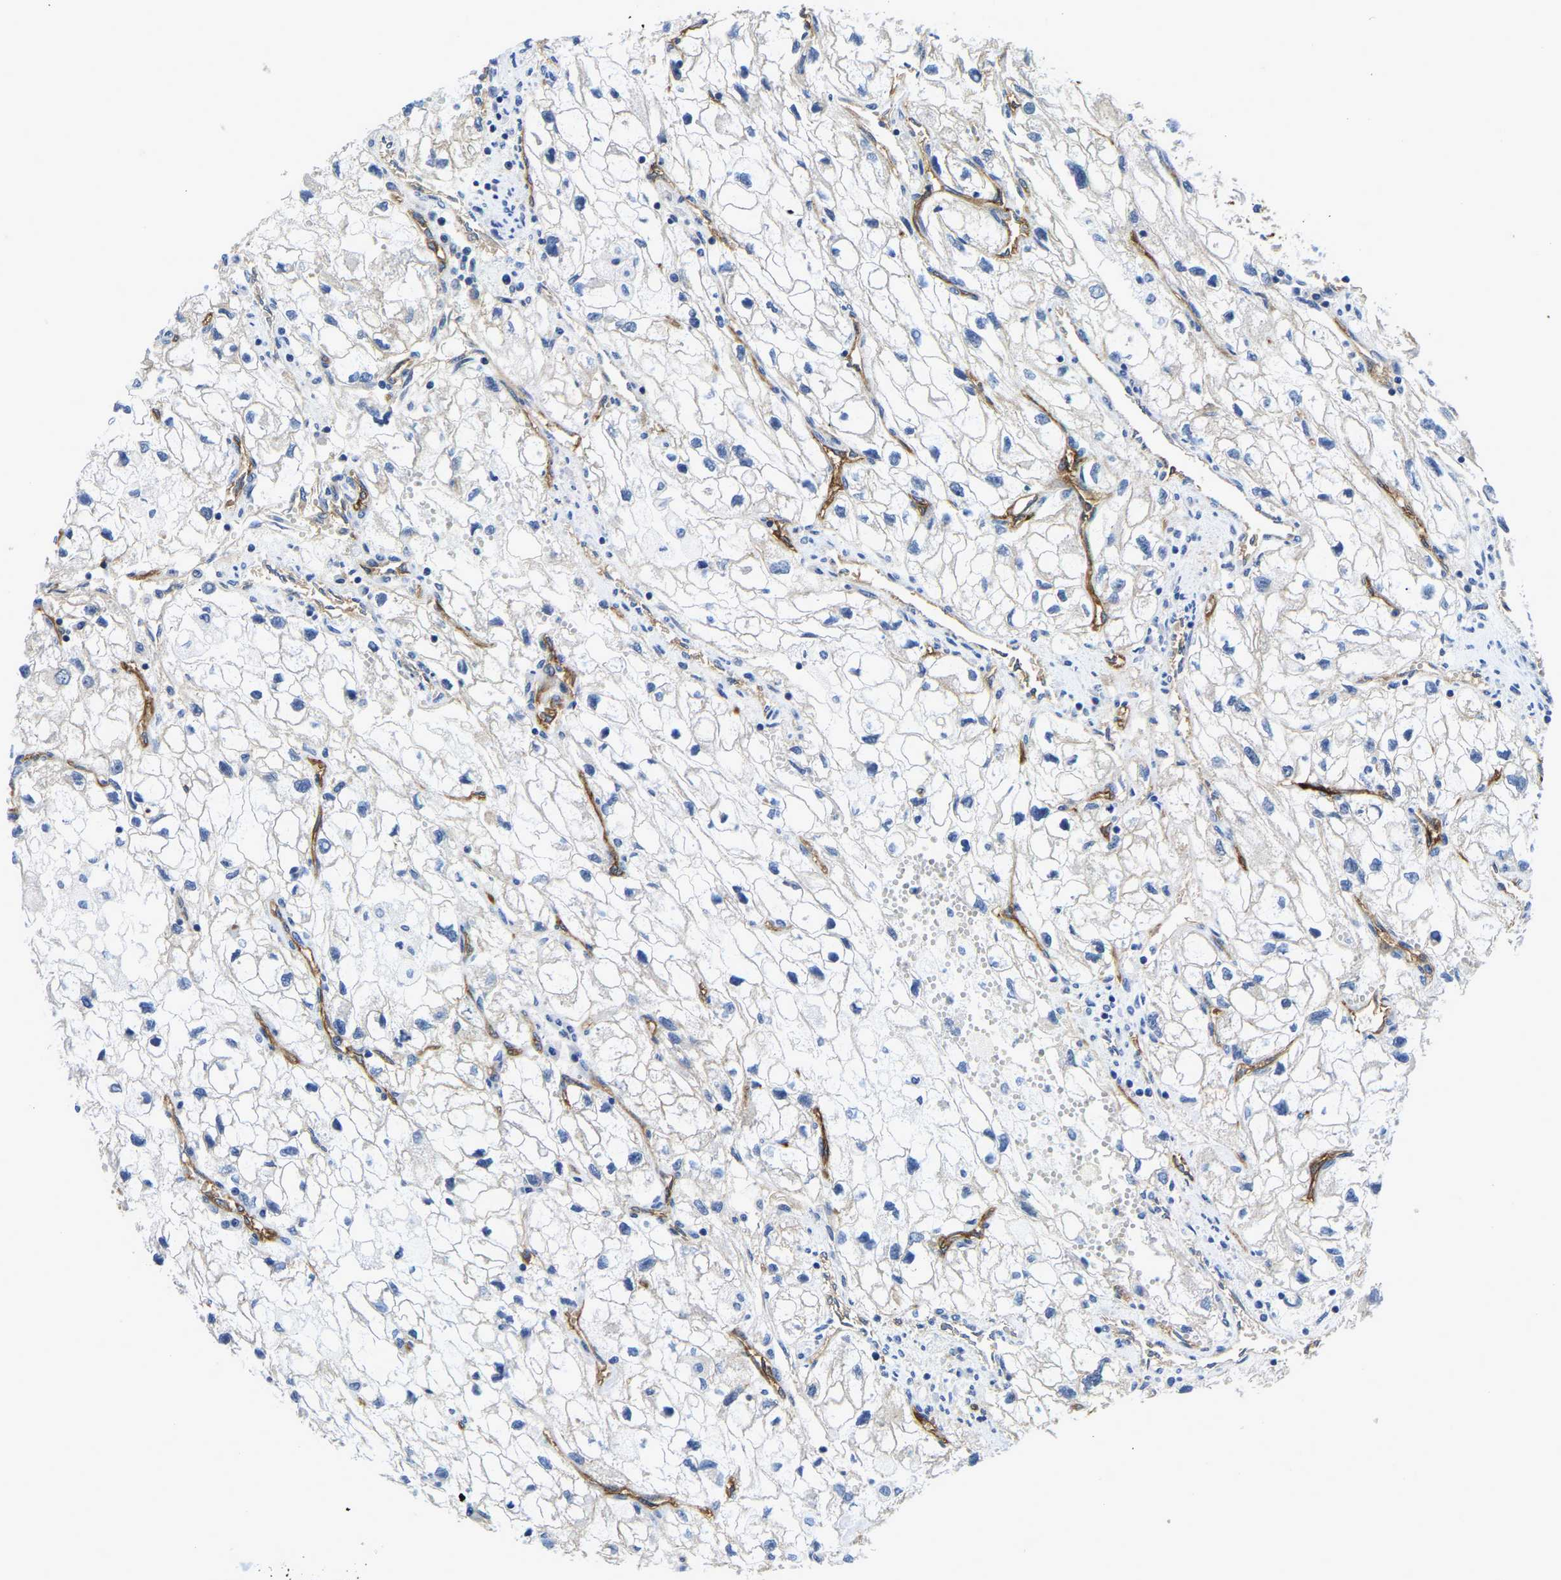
{"staining": {"intensity": "negative", "quantity": "none", "location": "none"}, "tissue": "renal cancer", "cell_type": "Tumor cells", "image_type": "cancer", "snomed": [{"axis": "morphology", "description": "Adenocarcinoma, NOS"}, {"axis": "topography", "description": "Kidney"}], "caption": "High power microscopy image of an immunohistochemistry micrograph of adenocarcinoma (renal), revealing no significant positivity in tumor cells.", "gene": "ITGA2", "patient": {"sex": "female", "age": 70}}